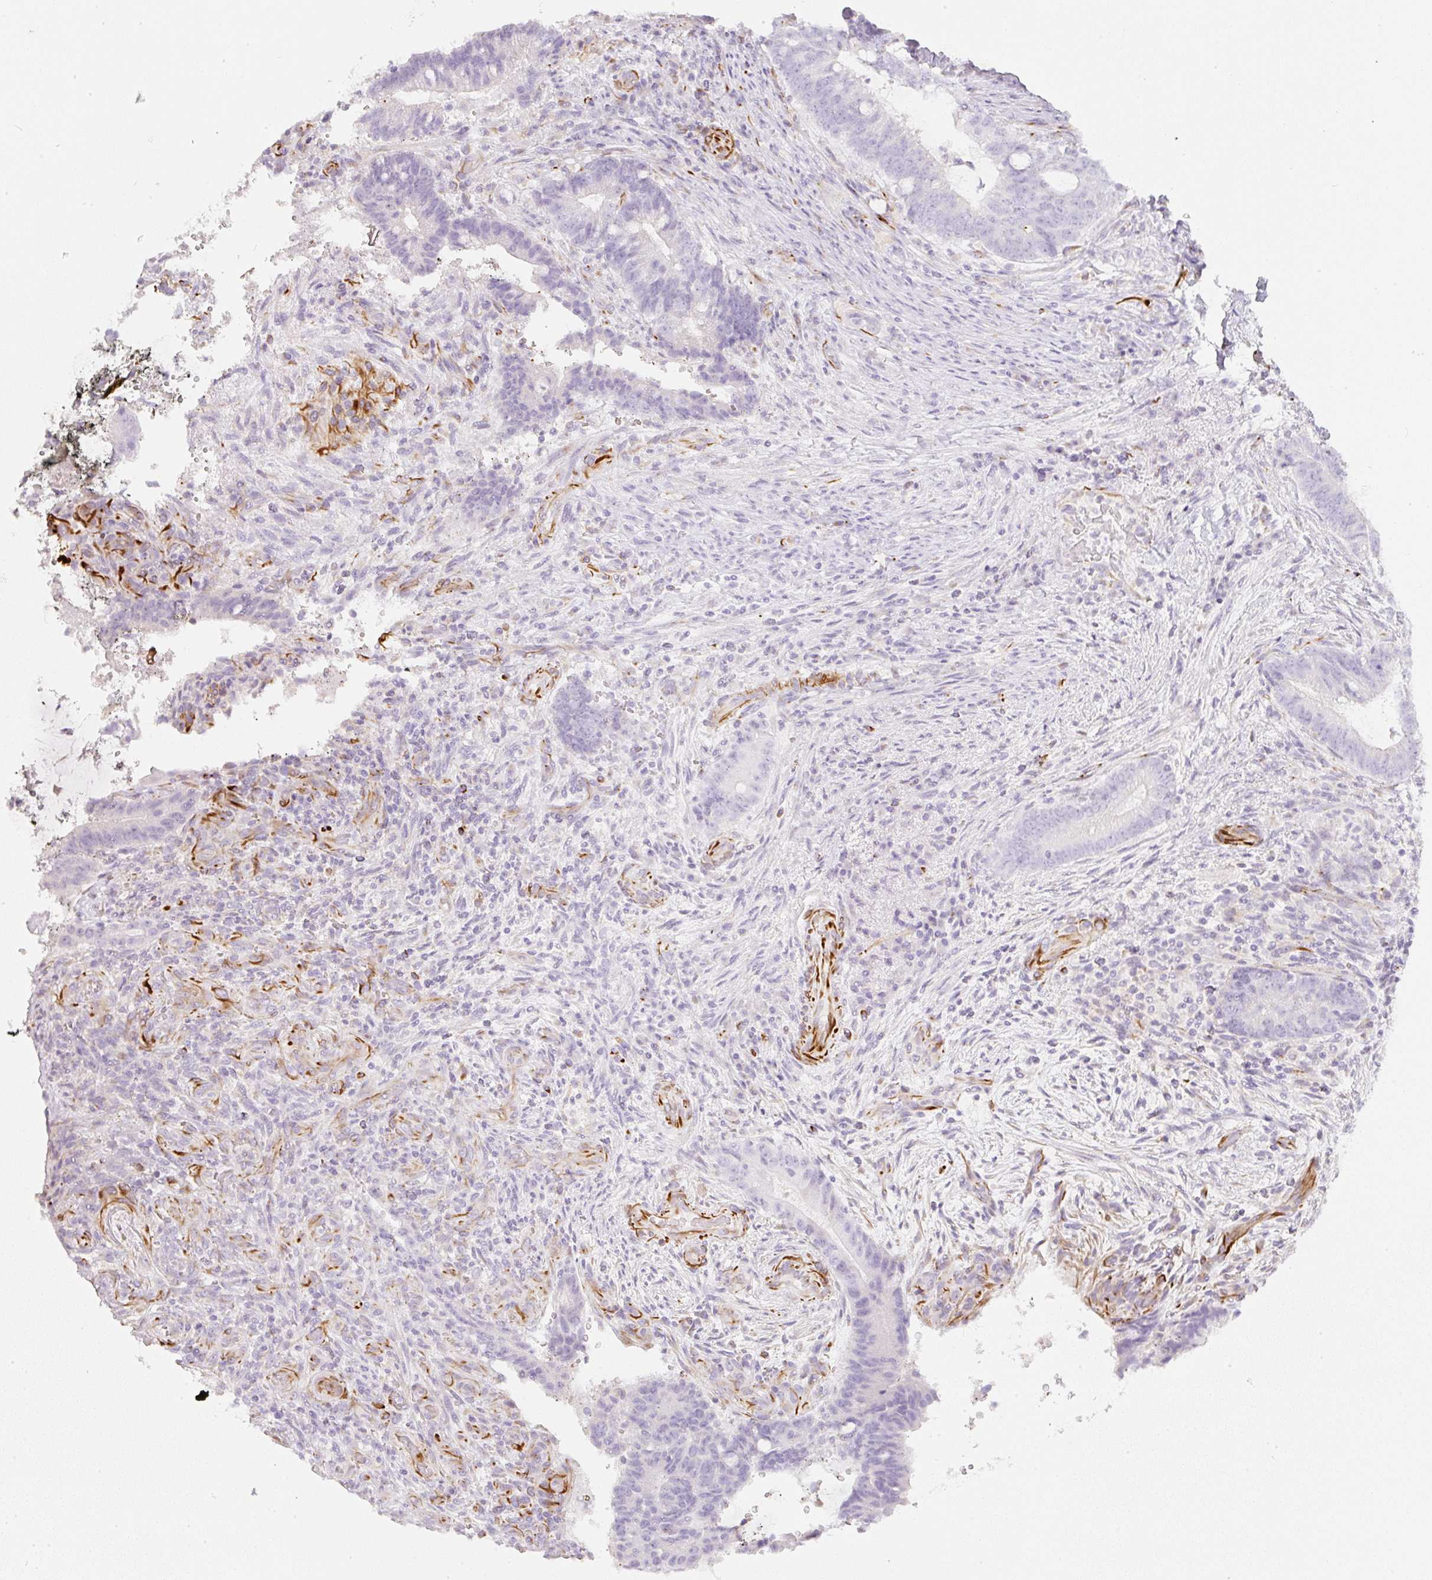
{"staining": {"intensity": "negative", "quantity": "none", "location": "none"}, "tissue": "colorectal cancer", "cell_type": "Tumor cells", "image_type": "cancer", "snomed": [{"axis": "morphology", "description": "Adenocarcinoma, NOS"}, {"axis": "topography", "description": "Colon"}], "caption": "The image displays no significant staining in tumor cells of colorectal cancer. (Brightfield microscopy of DAB immunohistochemistry at high magnification).", "gene": "ZNF689", "patient": {"sex": "female", "age": 43}}